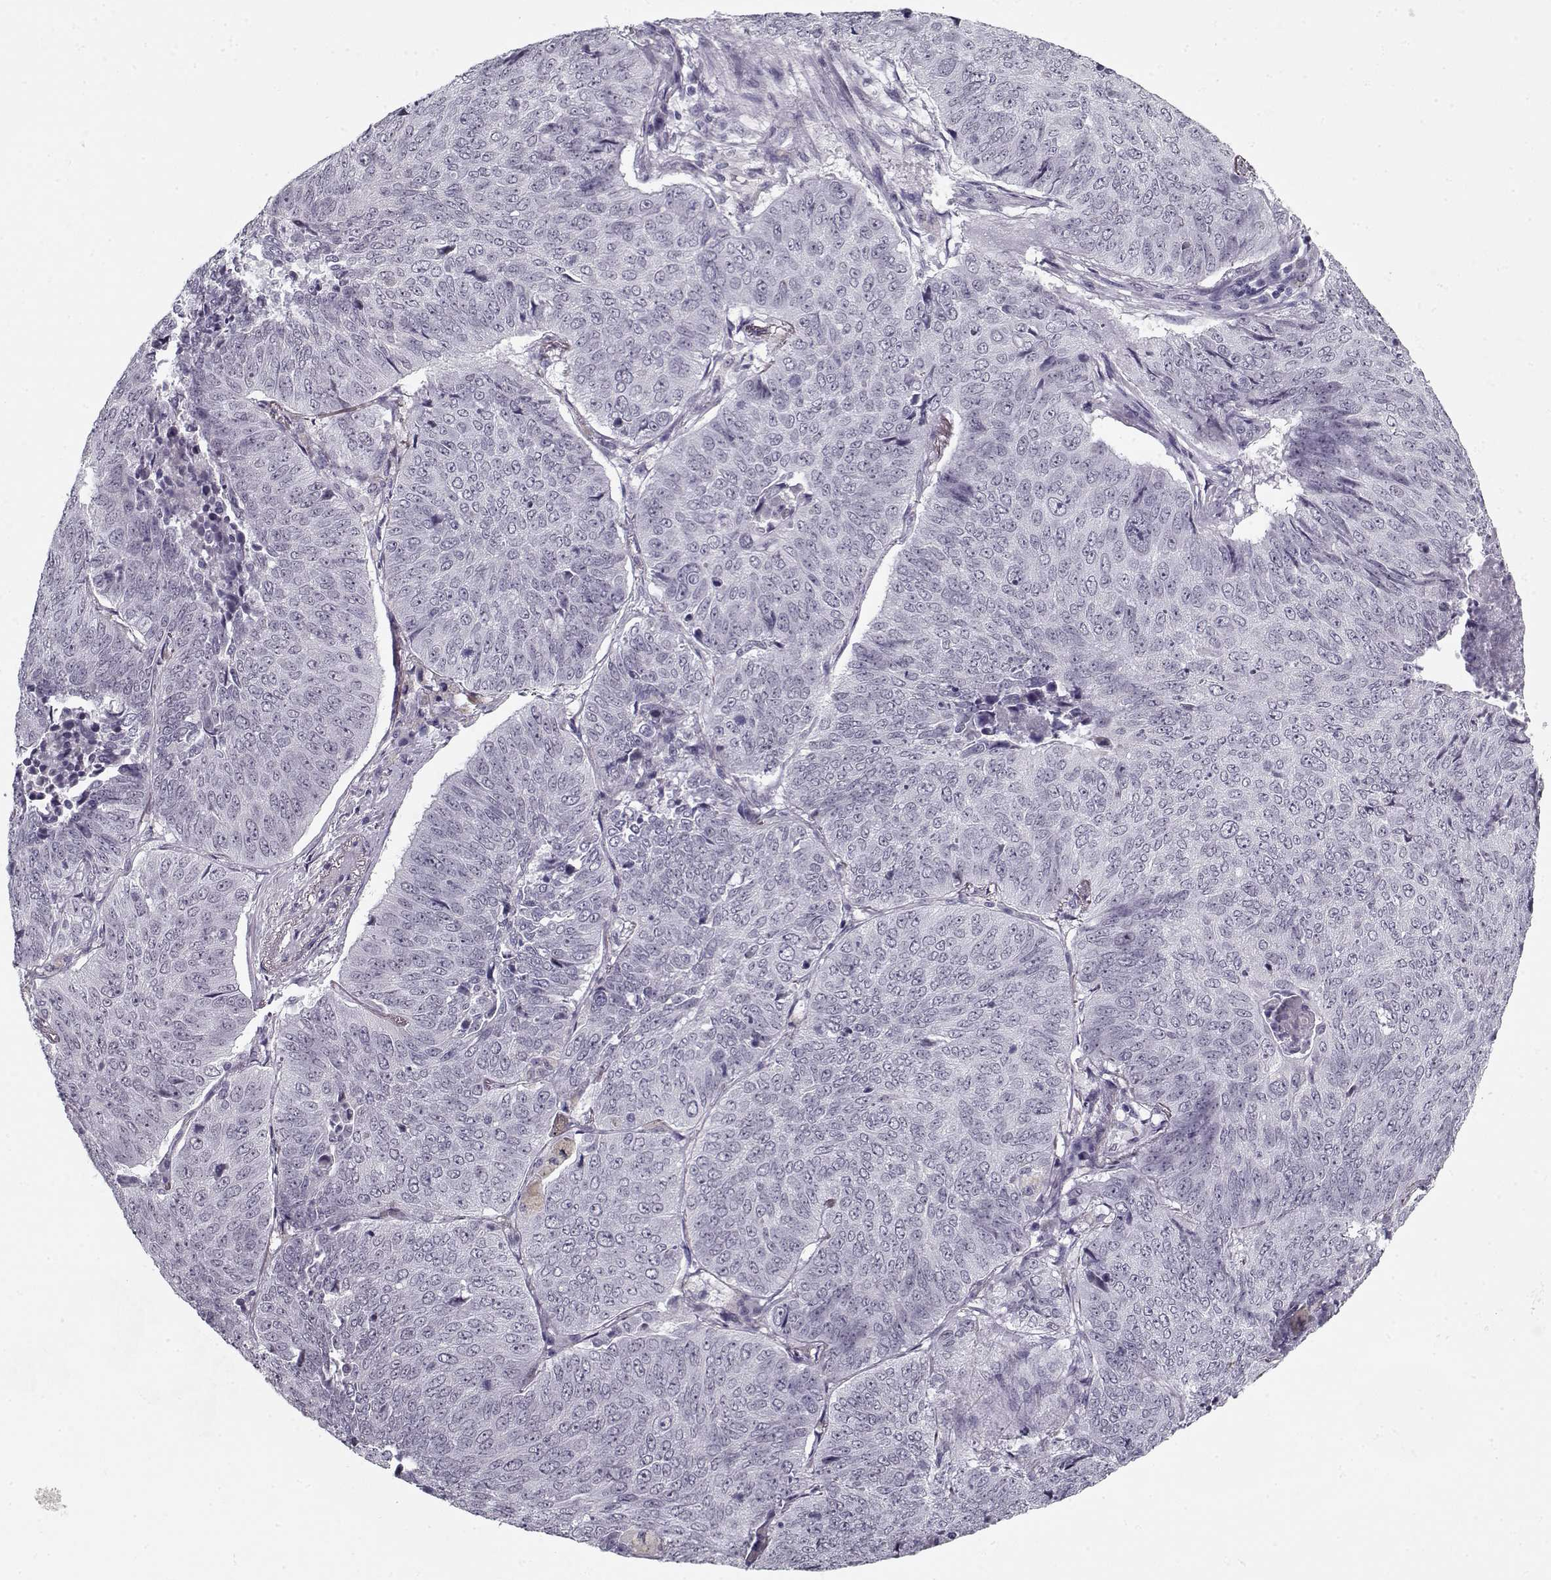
{"staining": {"intensity": "negative", "quantity": "none", "location": "none"}, "tissue": "lung cancer", "cell_type": "Tumor cells", "image_type": "cancer", "snomed": [{"axis": "morphology", "description": "Normal tissue, NOS"}, {"axis": "morphology", "description": "Squamous cell carcinoma, NOS"}, {"axis": "topography", "description": "Bronchus"}, {"axis": "topography", "description": "Lung"}], "caption": "Immunohistochemistry photomicrograph of neoplastic tissue: human lung squamous cell carcinoma stained with DAB exhibits no significant protein positivity in tumor cells. (Brightfield microscopy of DAB IHC at high magnification).", "gene": "SPACA9", "patient": {"sex": "male", "age": 64}}